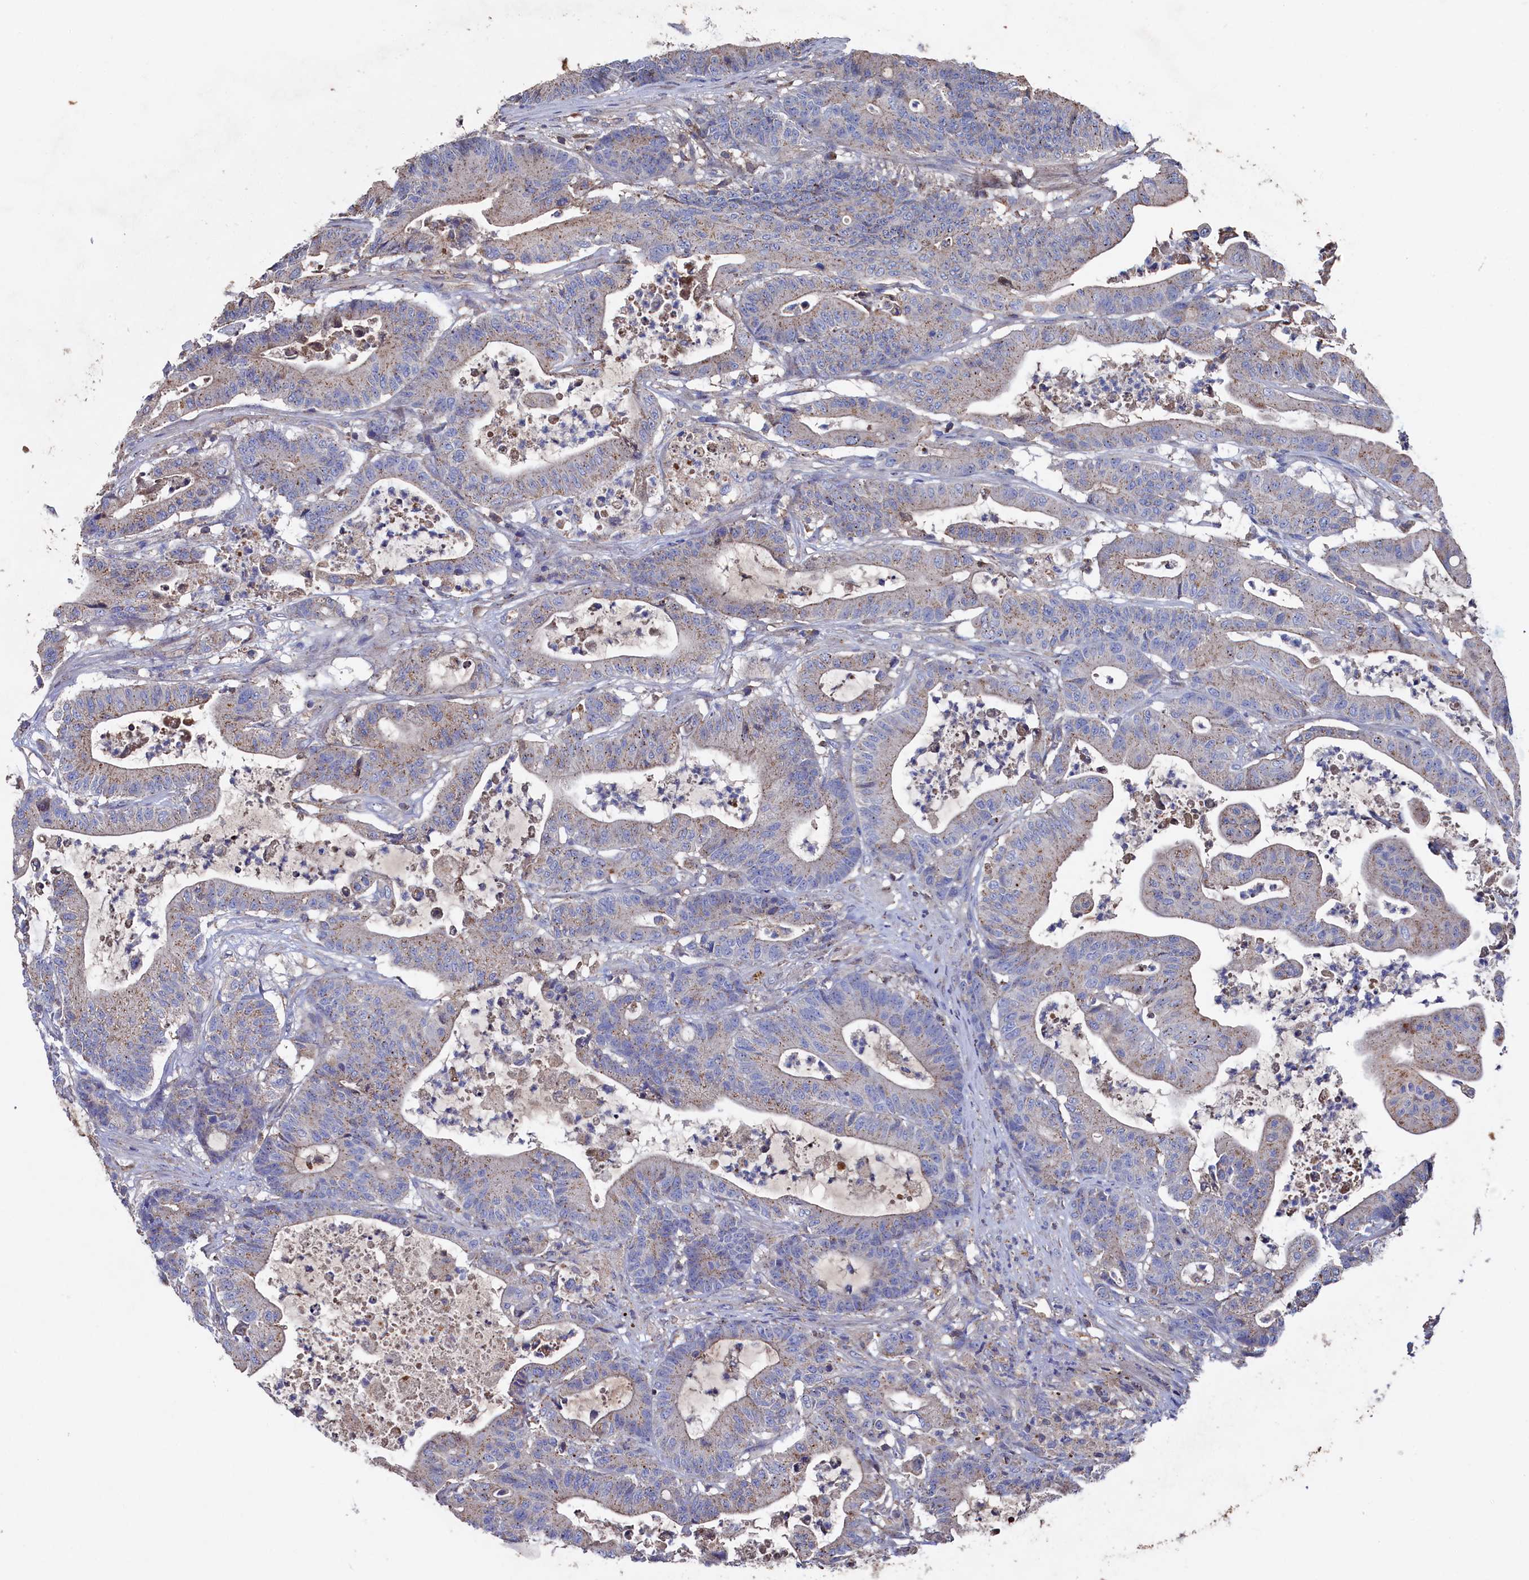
{"staining": {"intensity": "weak", "quantity": ">75%", "location": "cytoplasmic/membranous"}, "tissue": "colorectal cancer", "cell_type": "Tumor cells", "image_type": "cancer", "snomed": [{"axis": "morphology", "description": "Adenocarcinoma, NOS"}, {"axis": "topography", "description": "Colon"}], "caption": "DAB immunohistochemical staining of colorectal adenocarcinoma shows weak cytoplasmic/membranous protein staining in approximately >75% of tumor cells.", "gene": "TK2", "patient": {"sex": "female", "age": 84}}